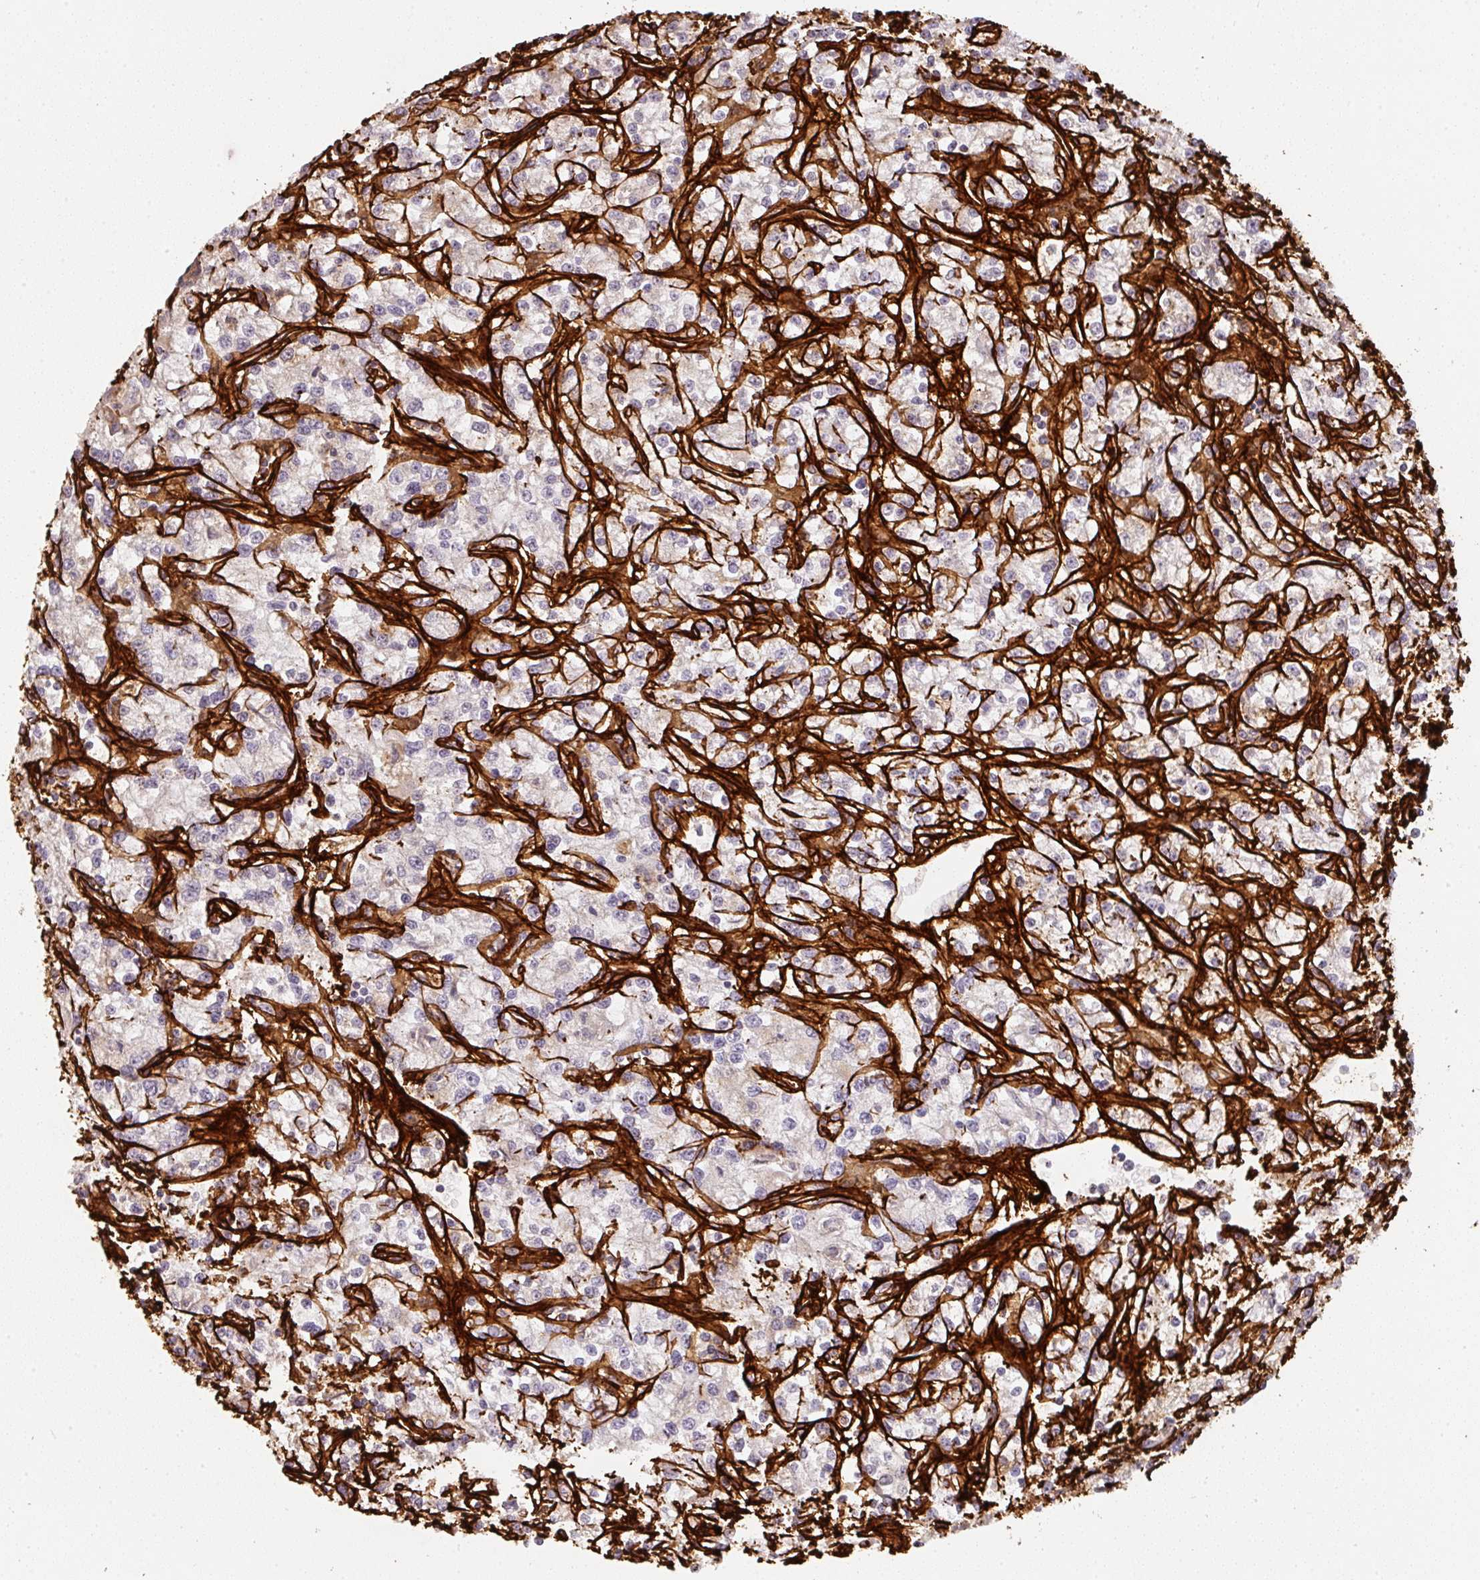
{"staining": {"intensity": "negative", "quantity": "none", "location": "none"}, "tissue": "renal cancer", "cell_type": "Tumor cells", "image_type": "cancer", "snomed": [{"axis": "morphology", "description": "Adenocarcinoma, NOS"}, {"axis": "topography", "description": "Kidney"}], "caption": "High magnification brightfield microscopy of adenocarcinoma (renal) stained with DAB (3,3'-diaminobenzidine) (brown) and counterstained with hematoxylin (blue): tumor cells show no significant staining.", "gene": "COL3A1", "patient": {"sex": "female", "age": 59}}